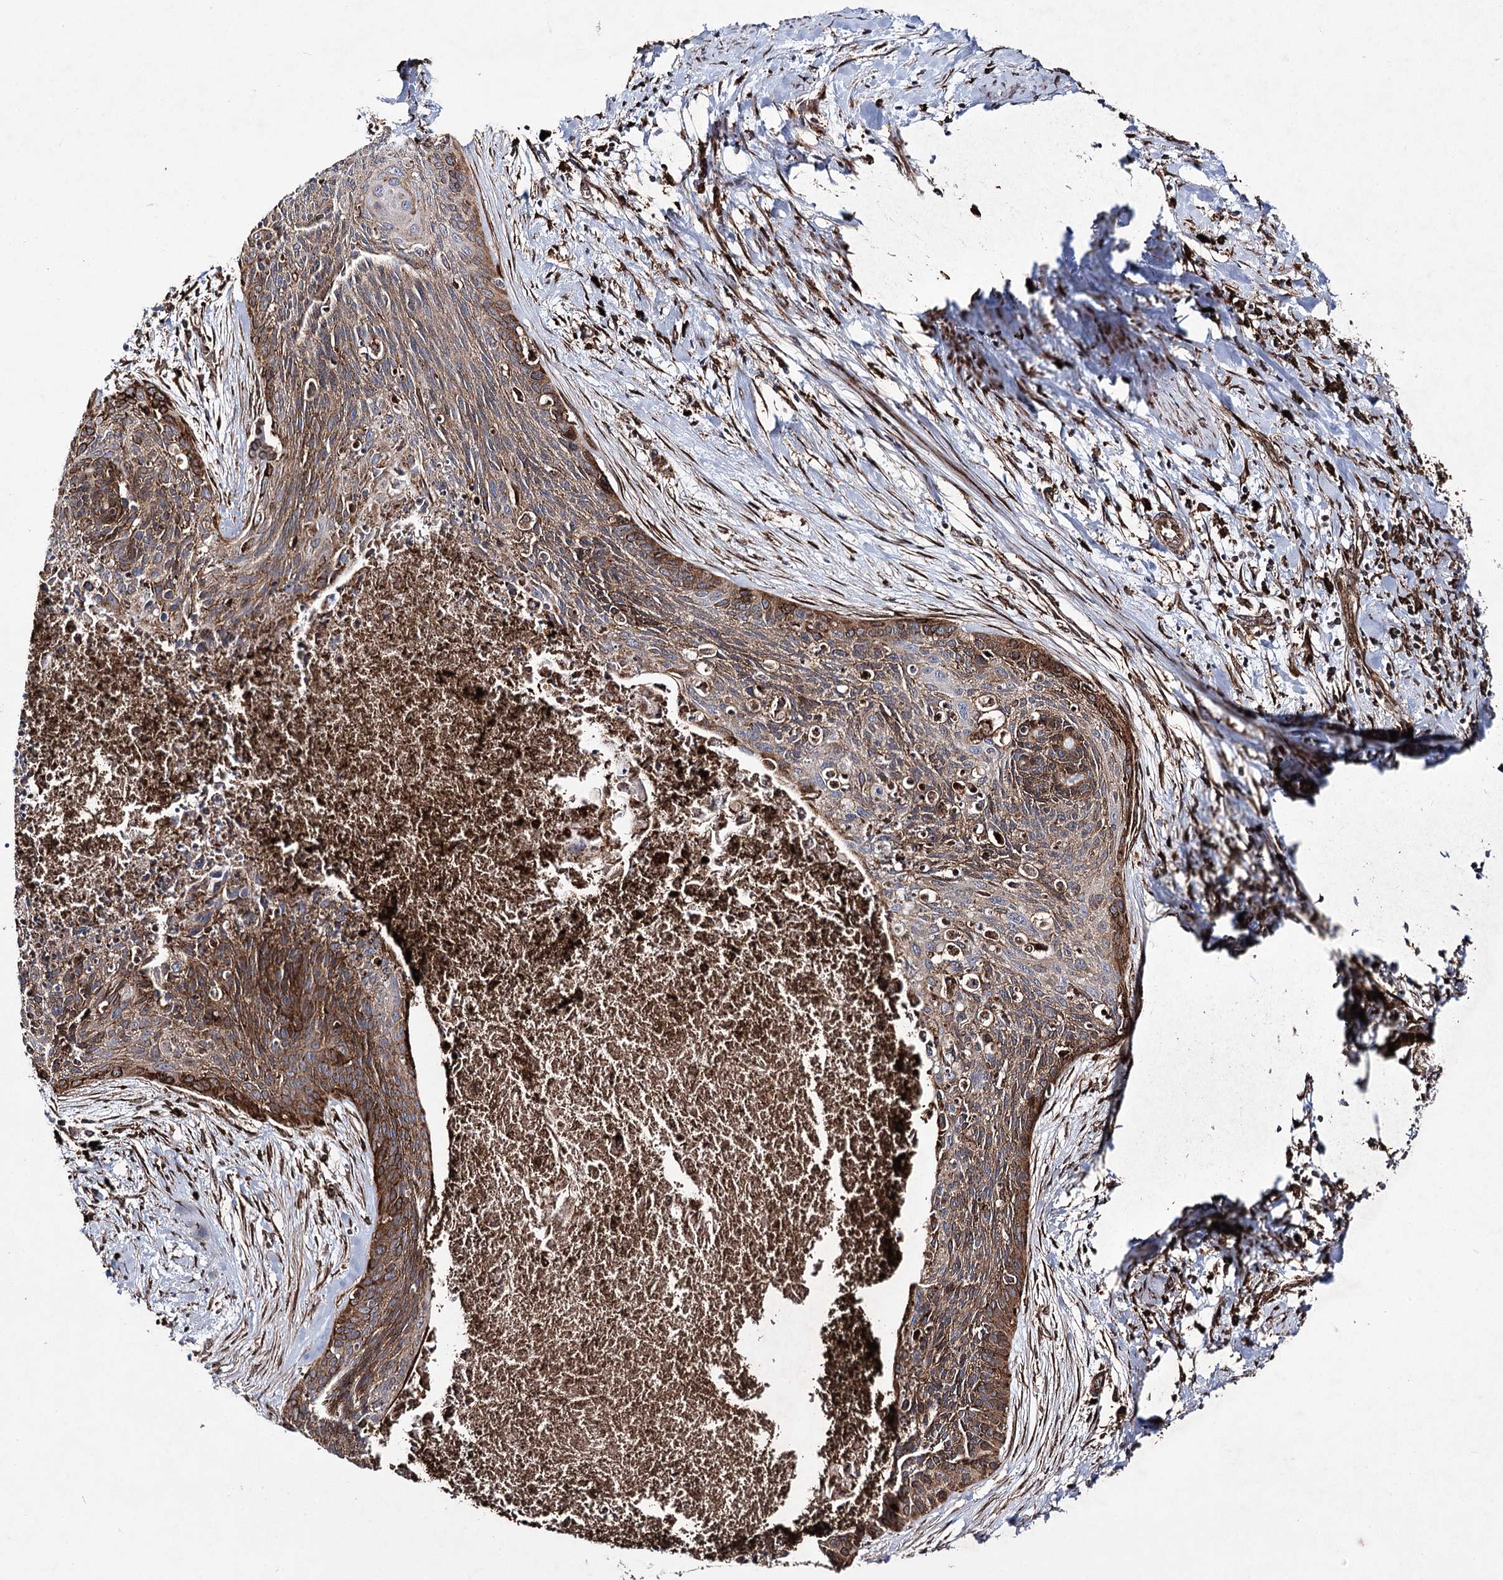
{"staining": {"intensity": "strong", "quantity": "25%-75%", "location": "cytoplasmic/membranous,nuclear"}, "tissue": "cervical cancer", "cell_type": "Tumor cells", "image_type": "cancer", "snomed": [{"axis": "morphology", "description": "Squamous cell carcinoma, NOS"}, {"axis": "topography", "description": "Cervix"}], "caption": "The image displays immunohistochemical staining of cervical cancer. There is strong cytoplasmic/membranous and nuclear expression is appreciated in approximately 25%-75% of tumor cells.", "gene": "DCUN1D4", "patient": {"sex": "female", "age": 55}}